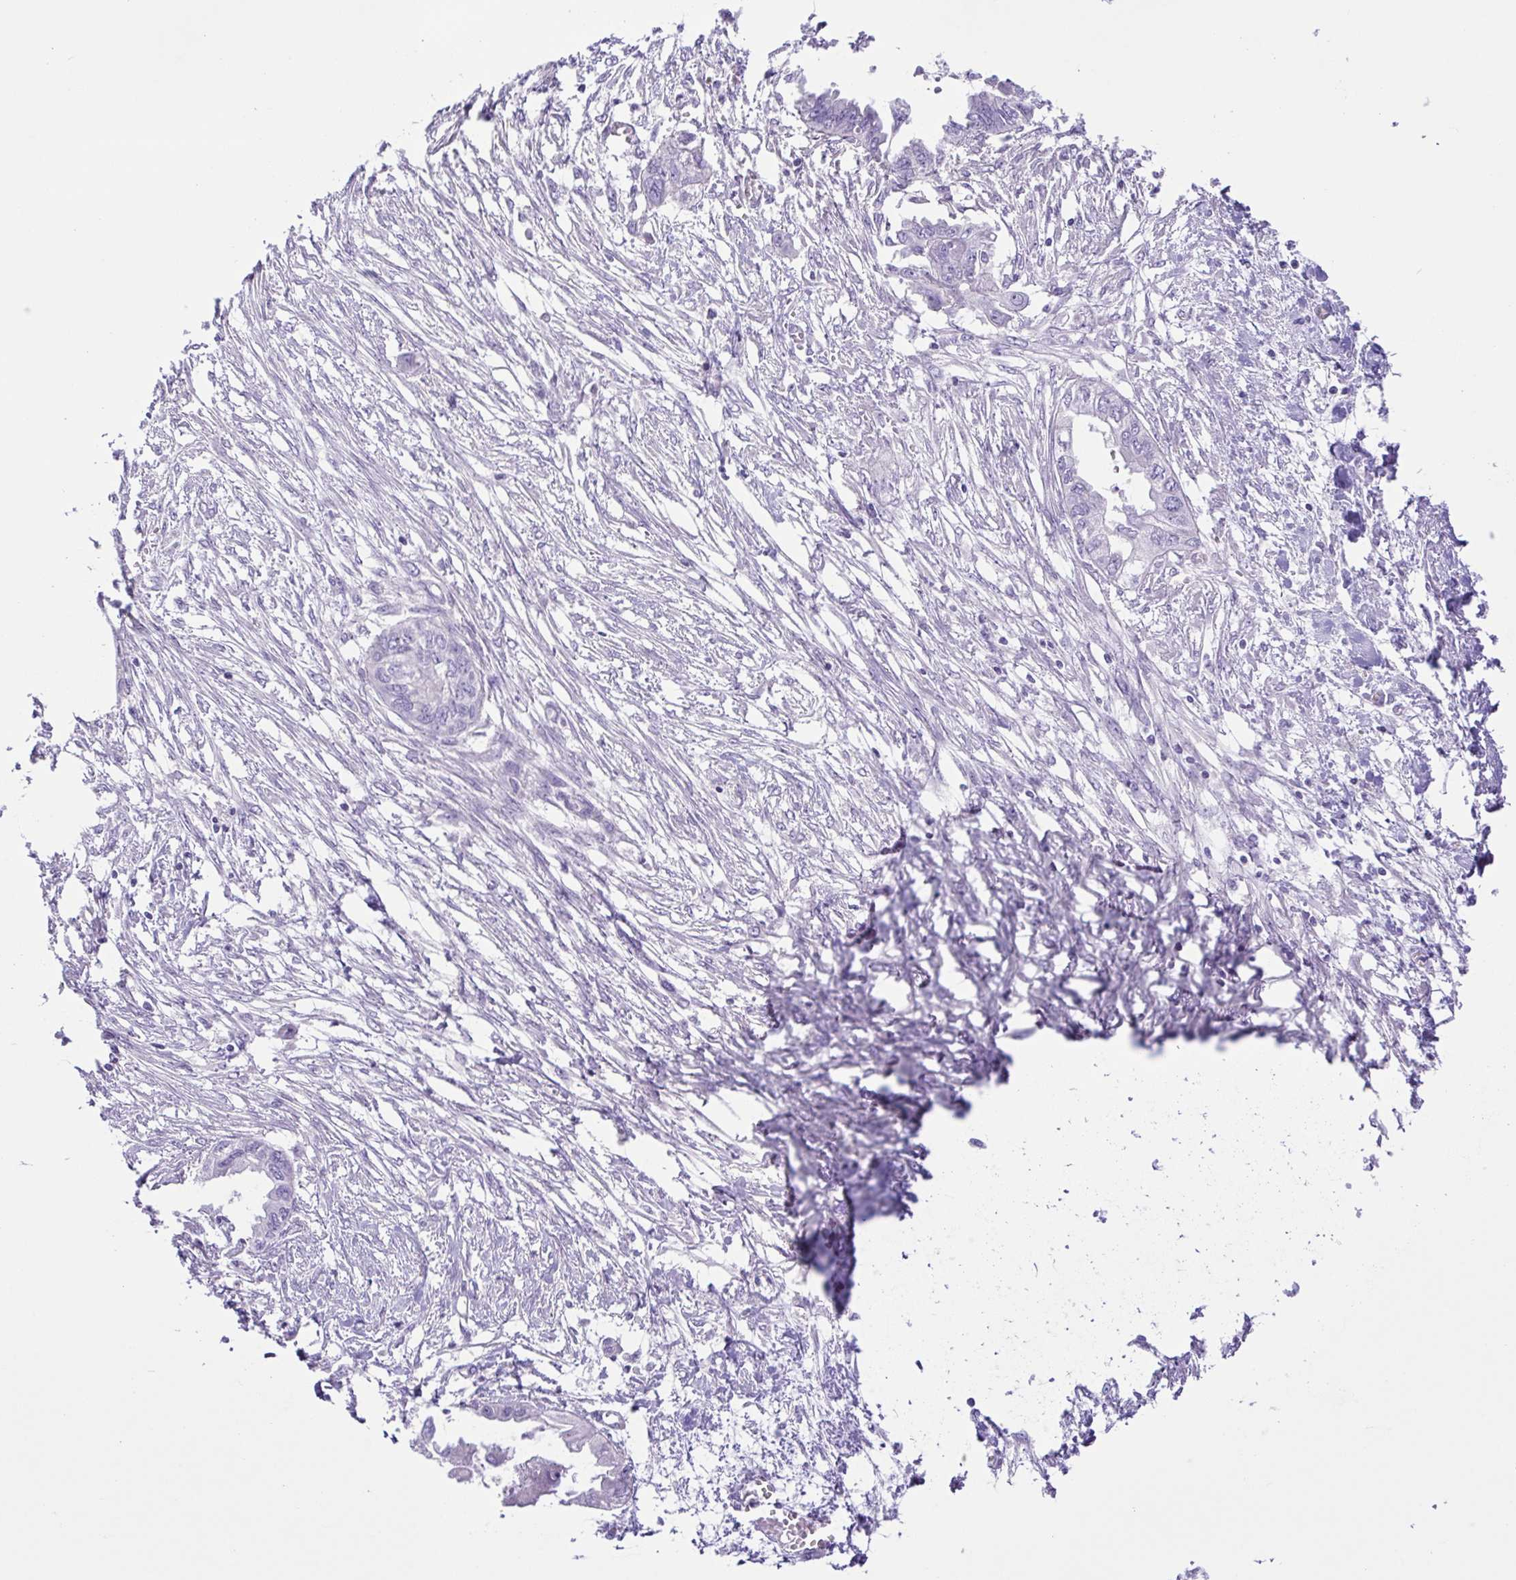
{"staining": {"intensity": "negative", "quantity": "none", "location": "none"}, "tissue": "endometrial cancer", "cell_type": "Tumor cells", "image_type": "cancer", "snomed": [{"axis": "morphology", "description": "Adenocarcinoma, NOS"}, {"axis": "morphology", "description": "Adenocarcinoma, metastatic, NOS"}, {"axis": "topography", "description": "Adipose tissue"}, {"axis": "topography", "description": "Endometrium"}], "caption": "High power microscopy micrograph of an immunohistochemistry photomicrograph of endometrial cancer (metastatic adenocarcinoma), revealing no significant positivity in tumor cells. (Brightfield microscopy of DAB (3,3'-diaminobenzidine) IHC at high magnification).", "gene": "ISM2", "patient": {"sex": "female", "age": 67}}